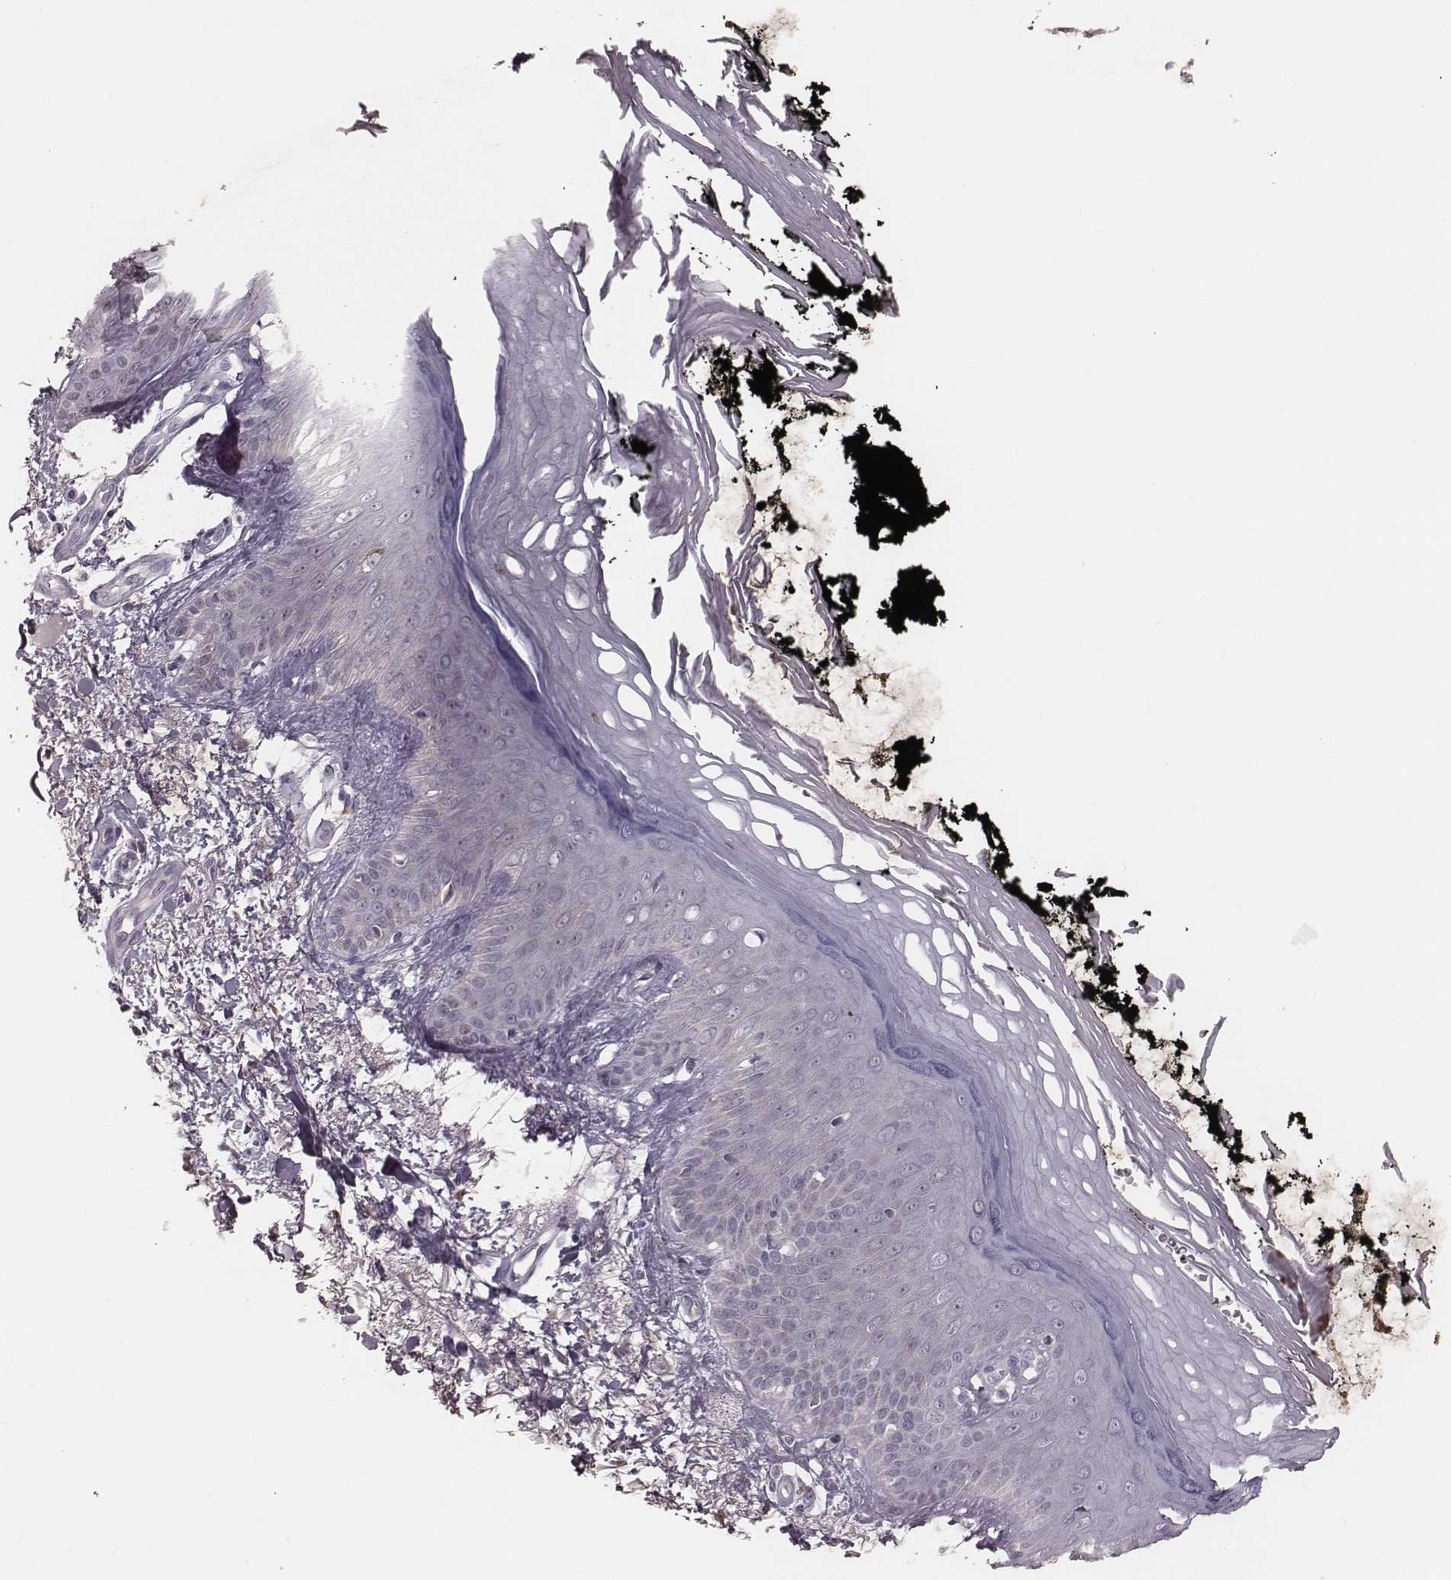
{"staining": {"intensity": "negative", "quantity": "none", "location": "none"}, "tissue": "melanoma", "cell_type": "Tumor cells", "image_type": "cancer", "snomed": [{"axis": "morphology", "description": "Malignant melanoma, NOS"}, {"axis": "topography", "description": "Skin"}], "caption": "Immunohistochemistry histopathology image of human malignant melanoma stained for a protein (brown), which shows no positivity in tumor cells.", "gene": "P2RX5", "patient": {"sex": "female", "age": 80}}